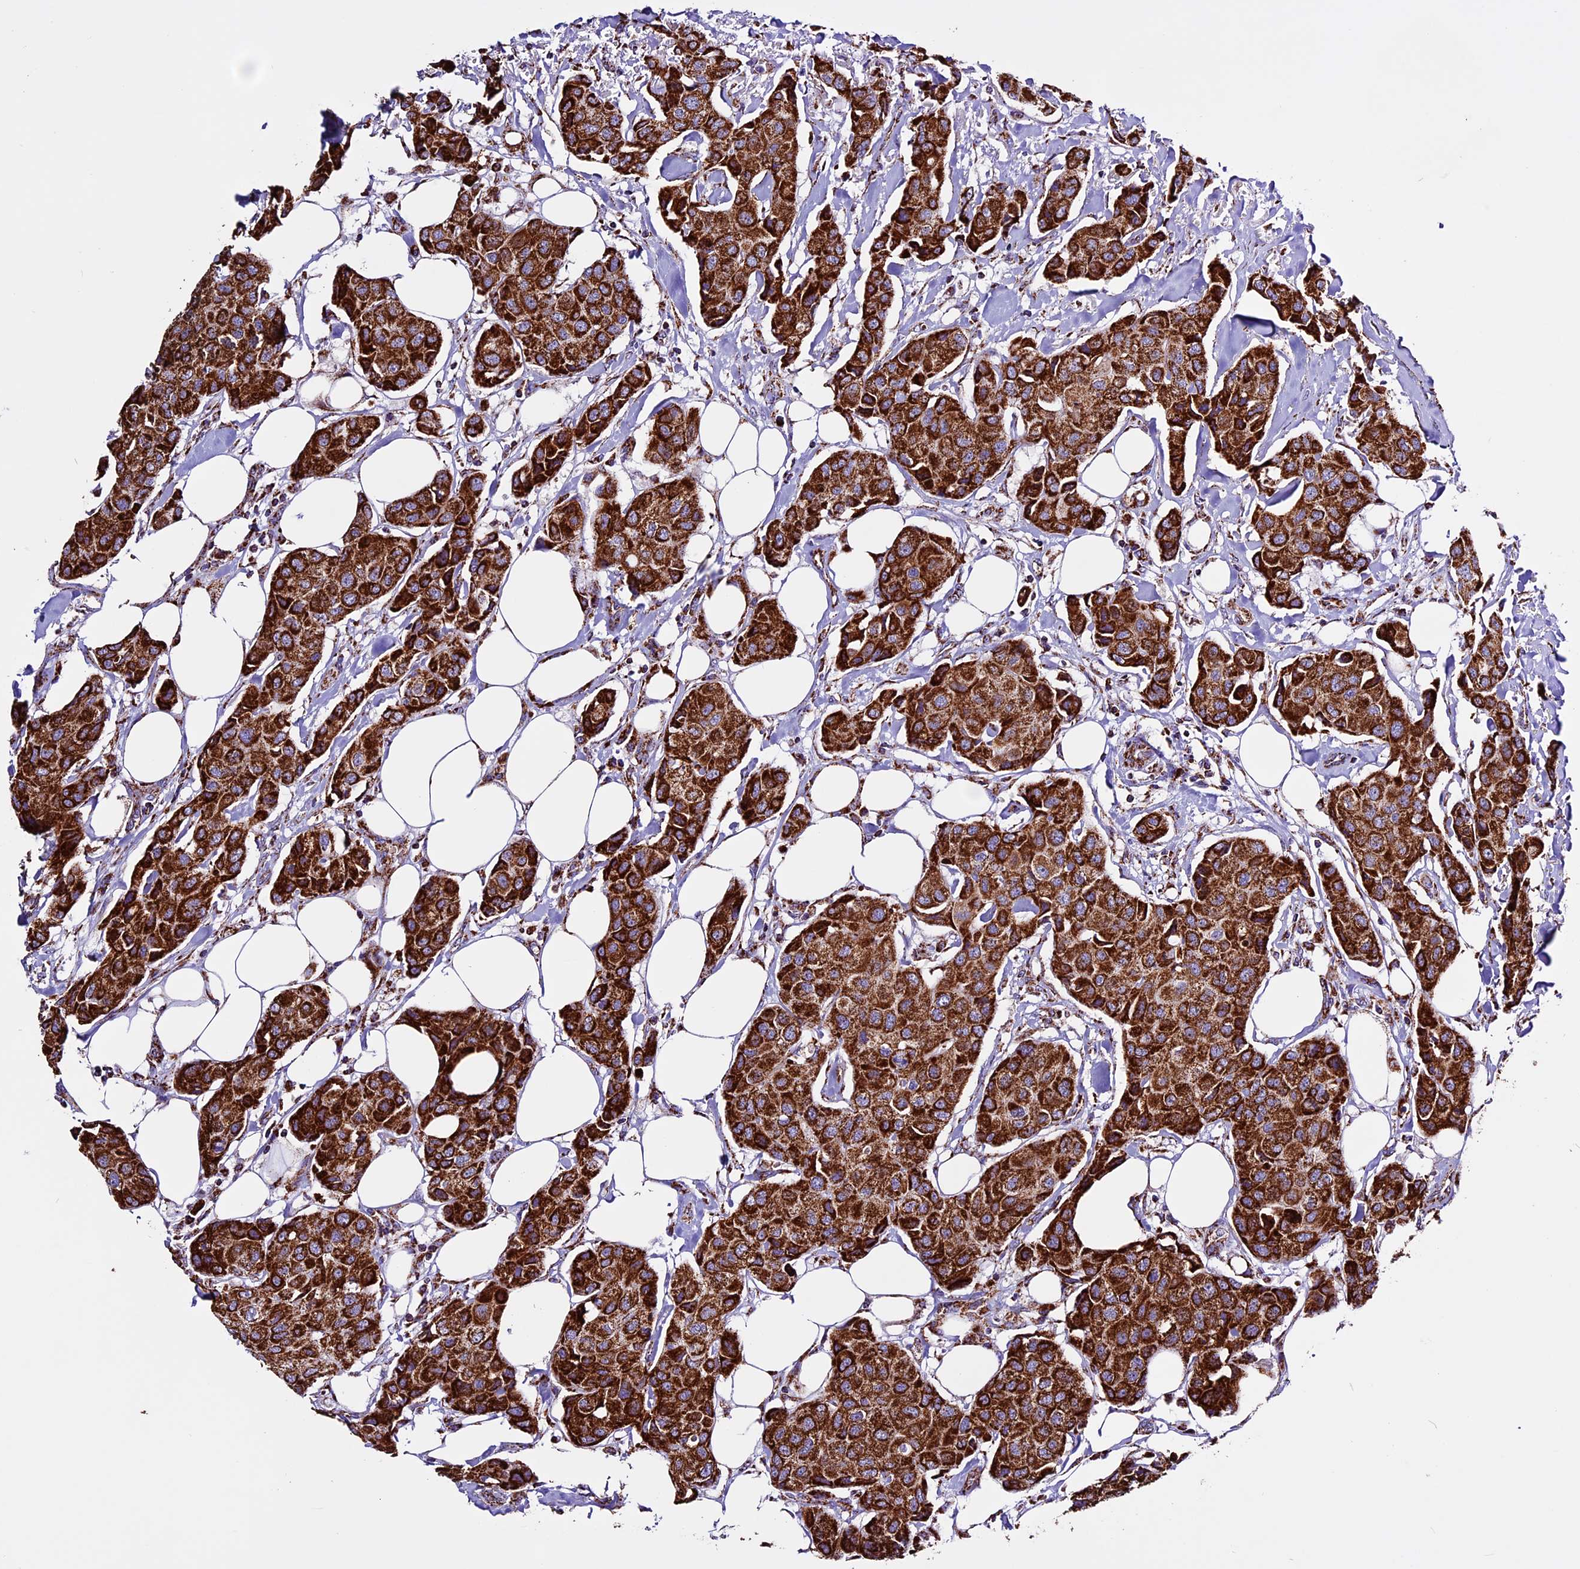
{"staining": {"intensity": "strong", "quantity": ">75%", "location": "cytoplasmic/membranous"}, "tissue": "breast cancer", "cell_type": "Tumor cells", "image_type": "cancer", "snomed": [{"axis": "morphology", "description": "Duct carcinoma"}, {"axis": "topography", "description": "Breast"}], "caption": "Protein expression analysis of breast cancer shows strong cytoplasmic/membranous staining in about >75% of tumor cells. Ihc stains the protein of interest in brown and the nuclei are stained blue.", "gene": "CX3CL1", "patient": {"sex": "female", "age": 80}}